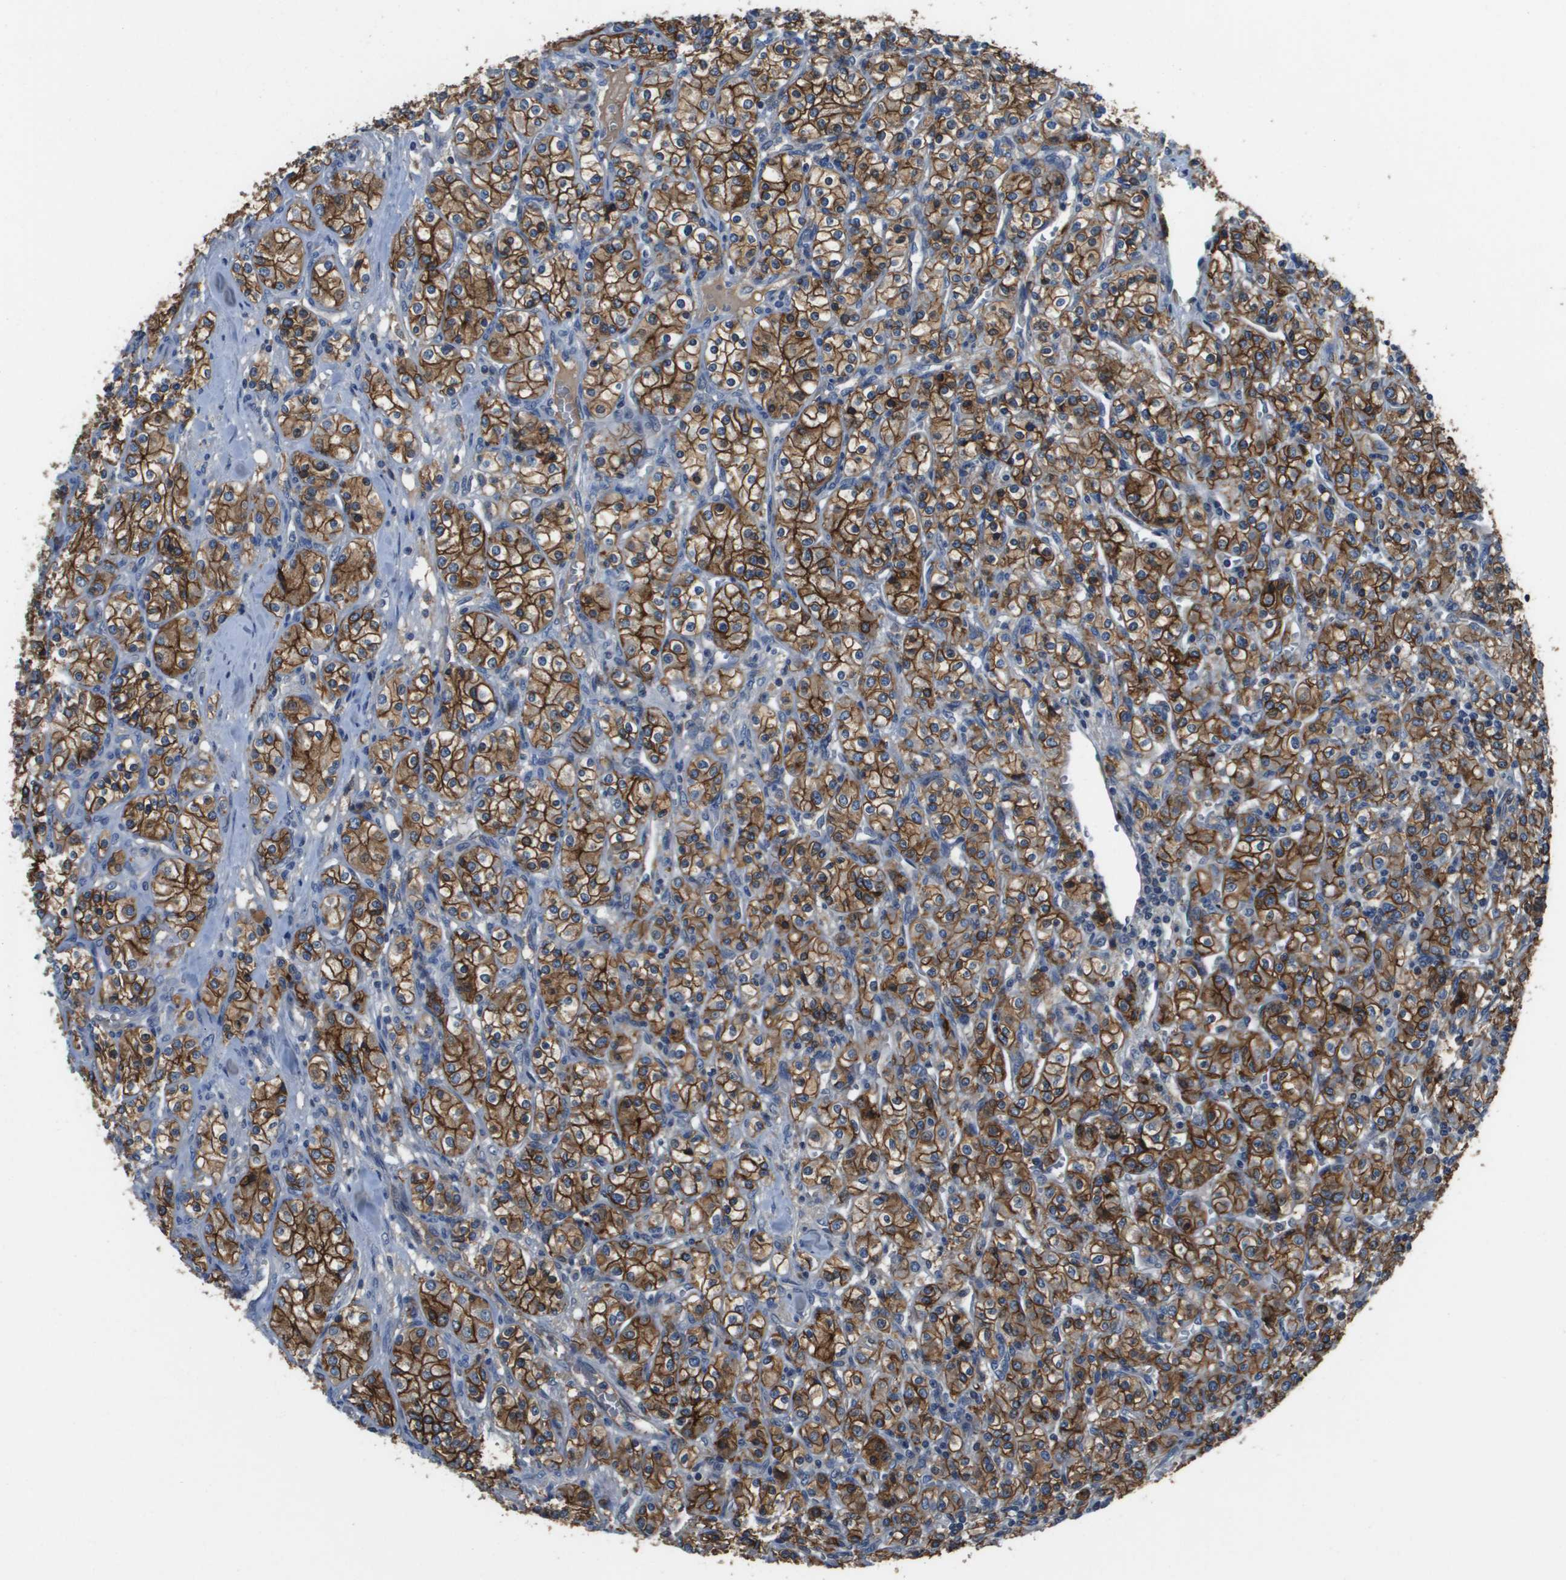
{"staining": {"intensity": "strong", "quantity": ">75%", "location": "cytoplasmic/membranous"}, "tissue": "renal cancer", "cell_type": "Tumor cells", "image_type": "cancer", "snomed": [{"axis": "morphology", "description": "Adenocarcinoma, NOS"}, {"axis": "topography", "description": "Kidney"}], "caption": "IHC (DAB) staining of human renal cancer (adenocarcinoma) reveals strong cytoplasmic/membranous protein expression in about >75% of tumor cells.", "gene": "SLC16A3", "patient": {"sex": "male", "age": 77}}